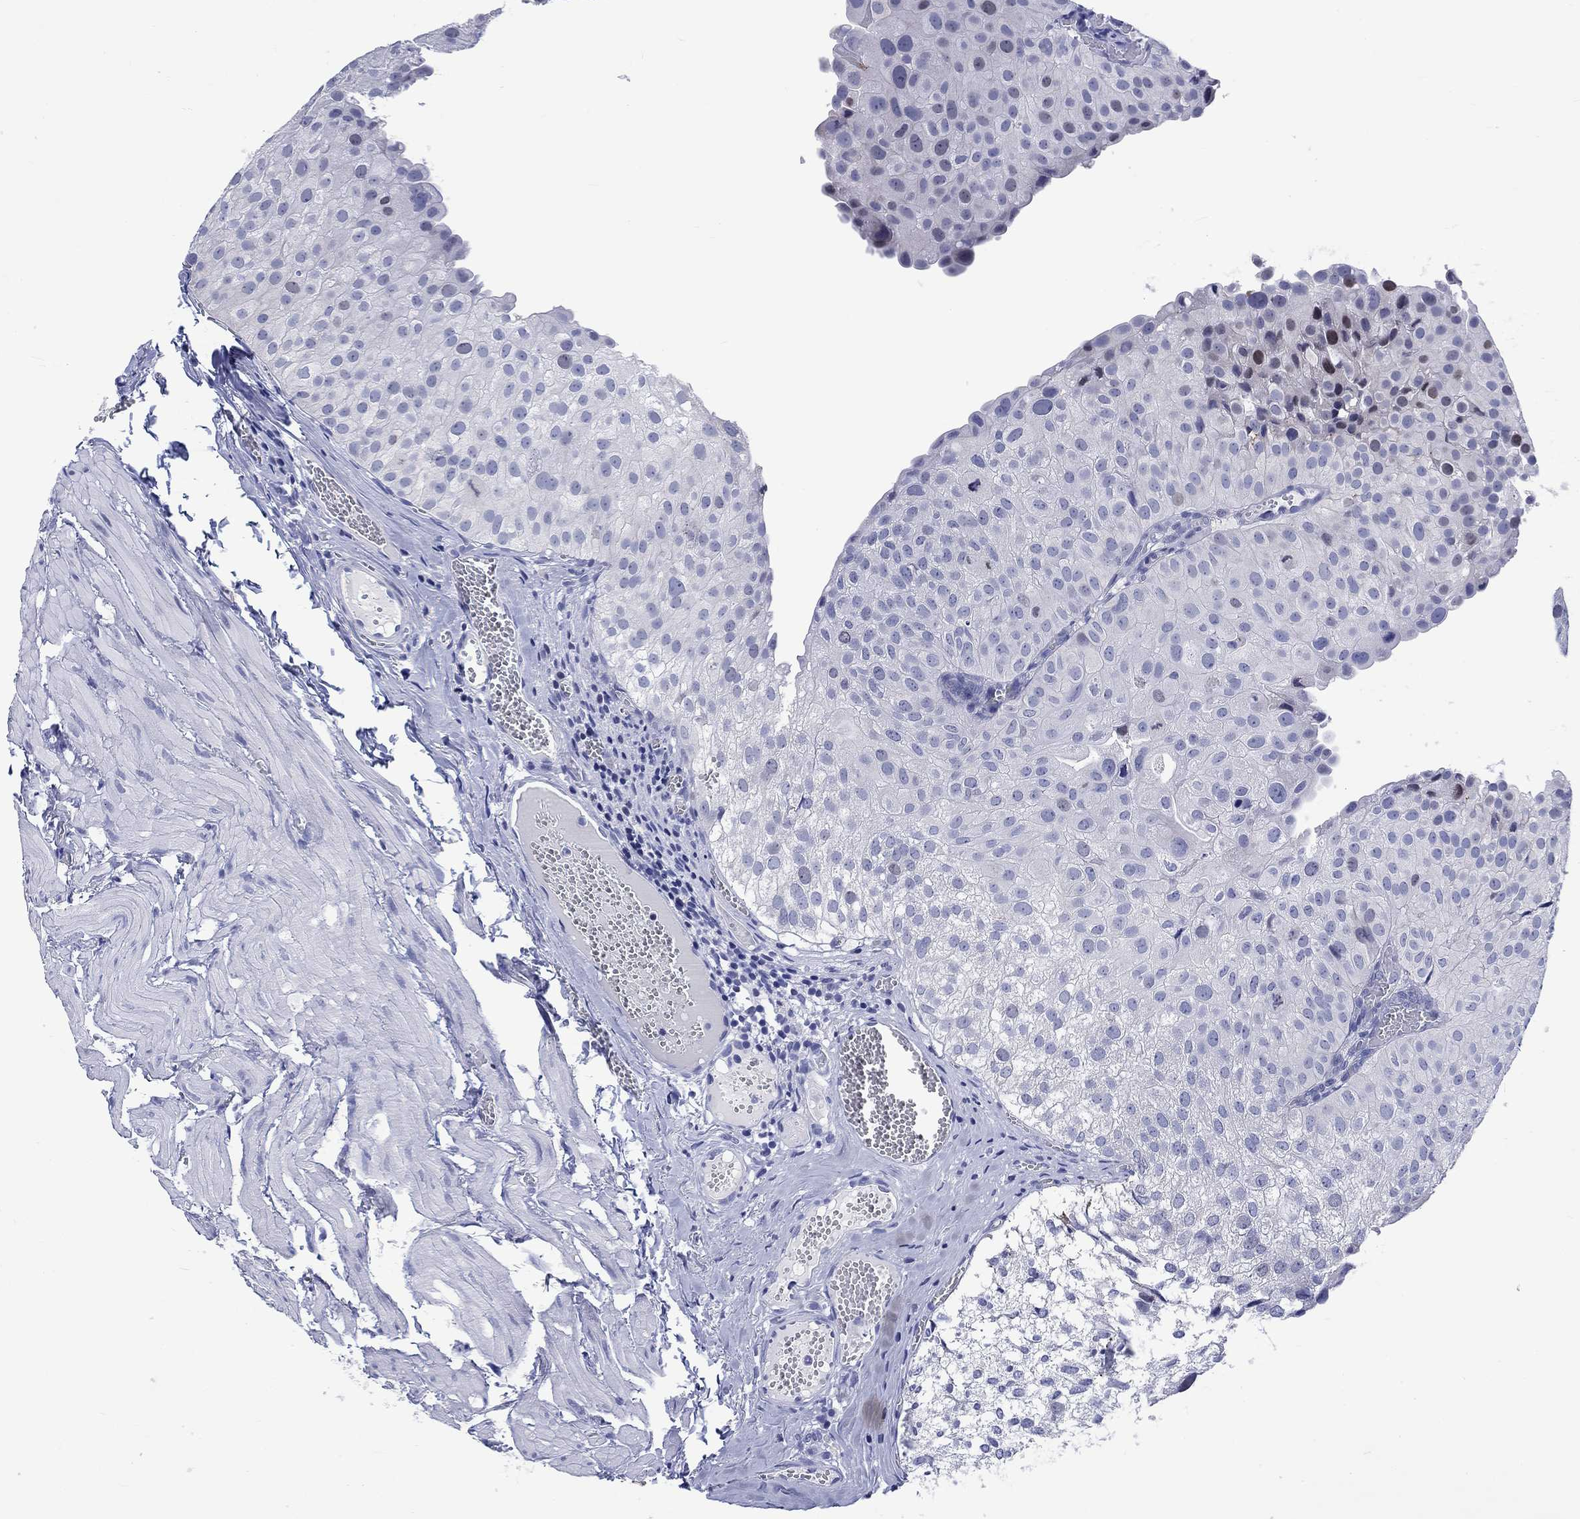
{"staining": {"intensity": "negative", "quantity": "none", "location": "none"}, "tissue": "urothelial cancer", "cell_type": "Tumor cells", "image_type": "cancer", "snomed": [{"axis": "morphology", "description": "Urothelial carcinoma, Low grade"}, {"axis": "topography", "description": "Urinary bladder"}], "caption": "There is no significant positivity in tumor cells of urothelial cancer.", "gene": "CDCA2", "patient": {"sex": "female", "age": 78}}